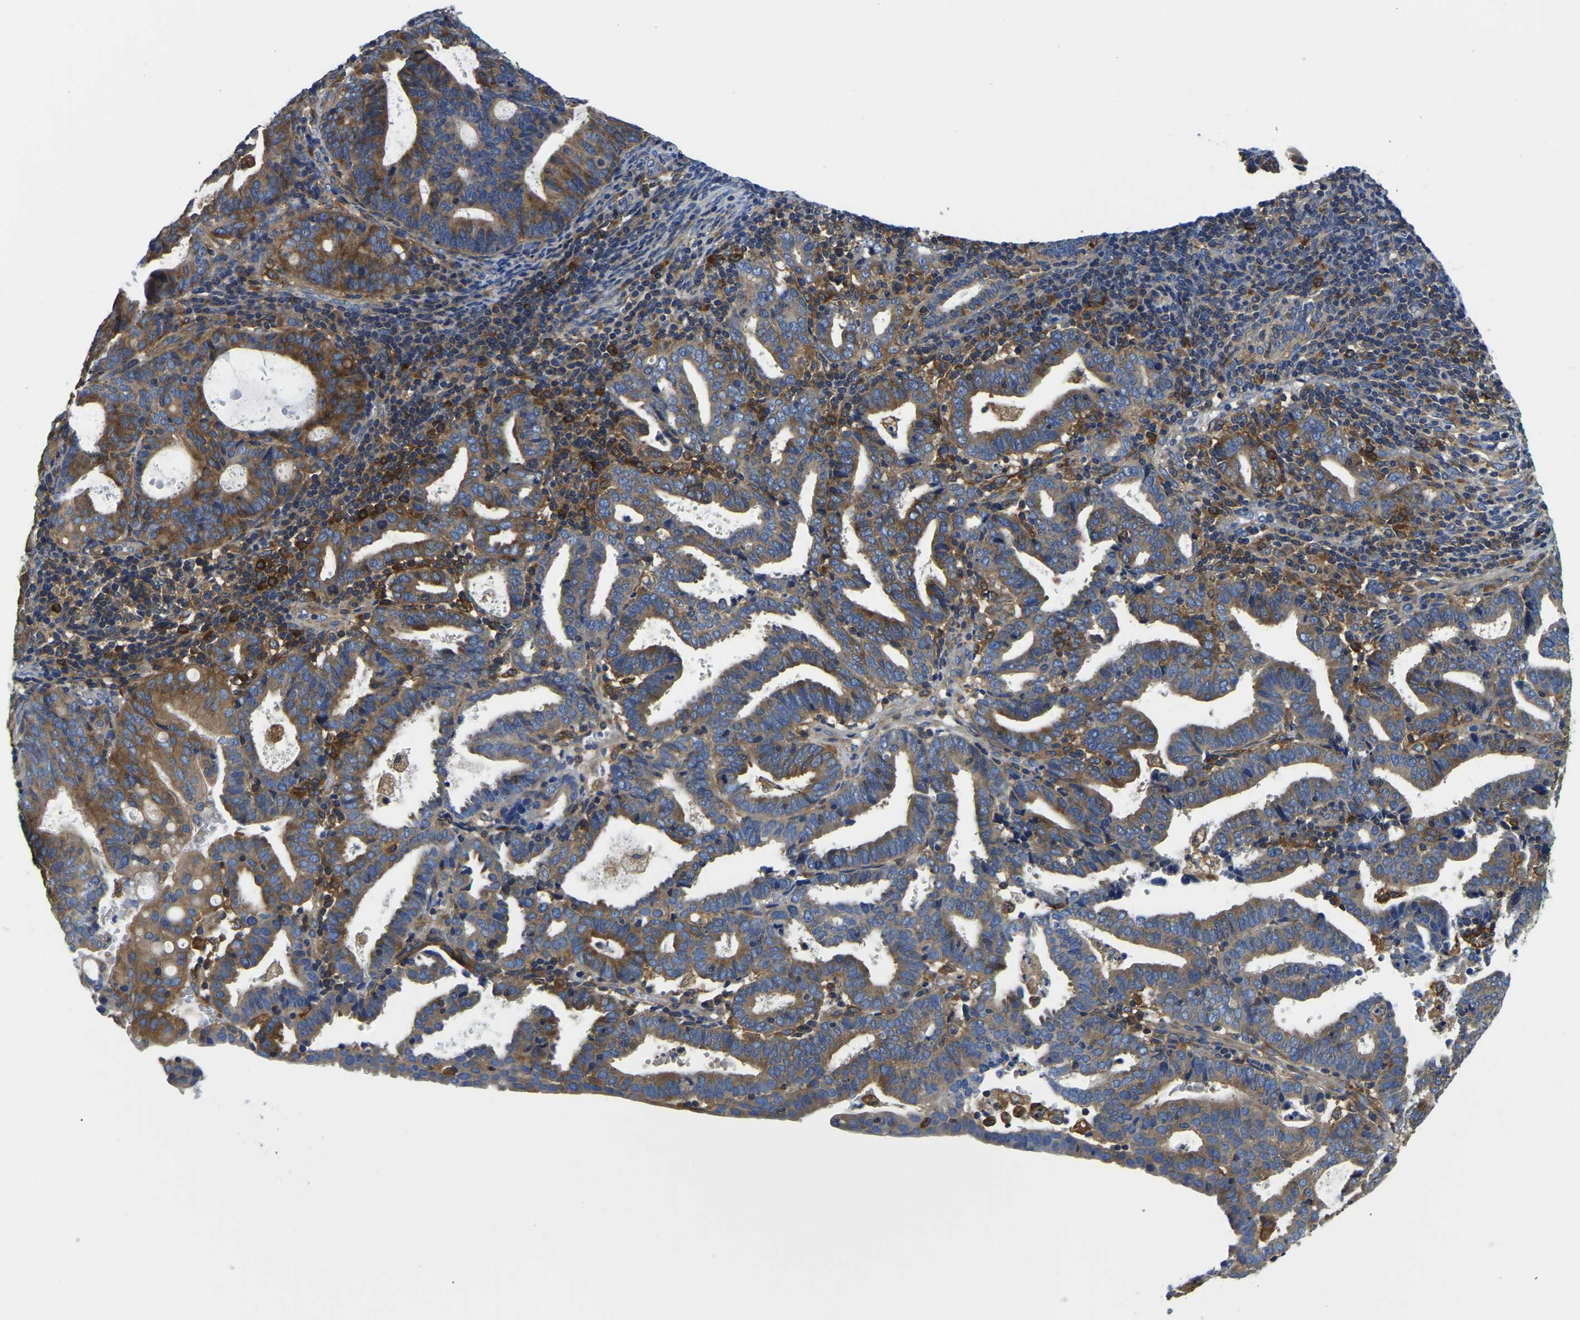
{"staining": {"intensity": "moderate", "quantity": ">75%", "location": "cytoplasmic/membranous"}, "tissue": "endometrial cancer", "cell_type": "Tumor cells", "image_type": "cancer", "snomed": [{"axis": "morphology", "description": "Adenocarcinoma, NOS"}, {"axis": "topography", "description": "Uterus"}], "caption": "Human endometrial adenocarcinoma stained with a brown dye displays moderate cytoplasmic/membranous positive positivity in approximately >75% of tumor cells.", "gene": "STAT2", "patient": {"sex": "female", "age": 83}}